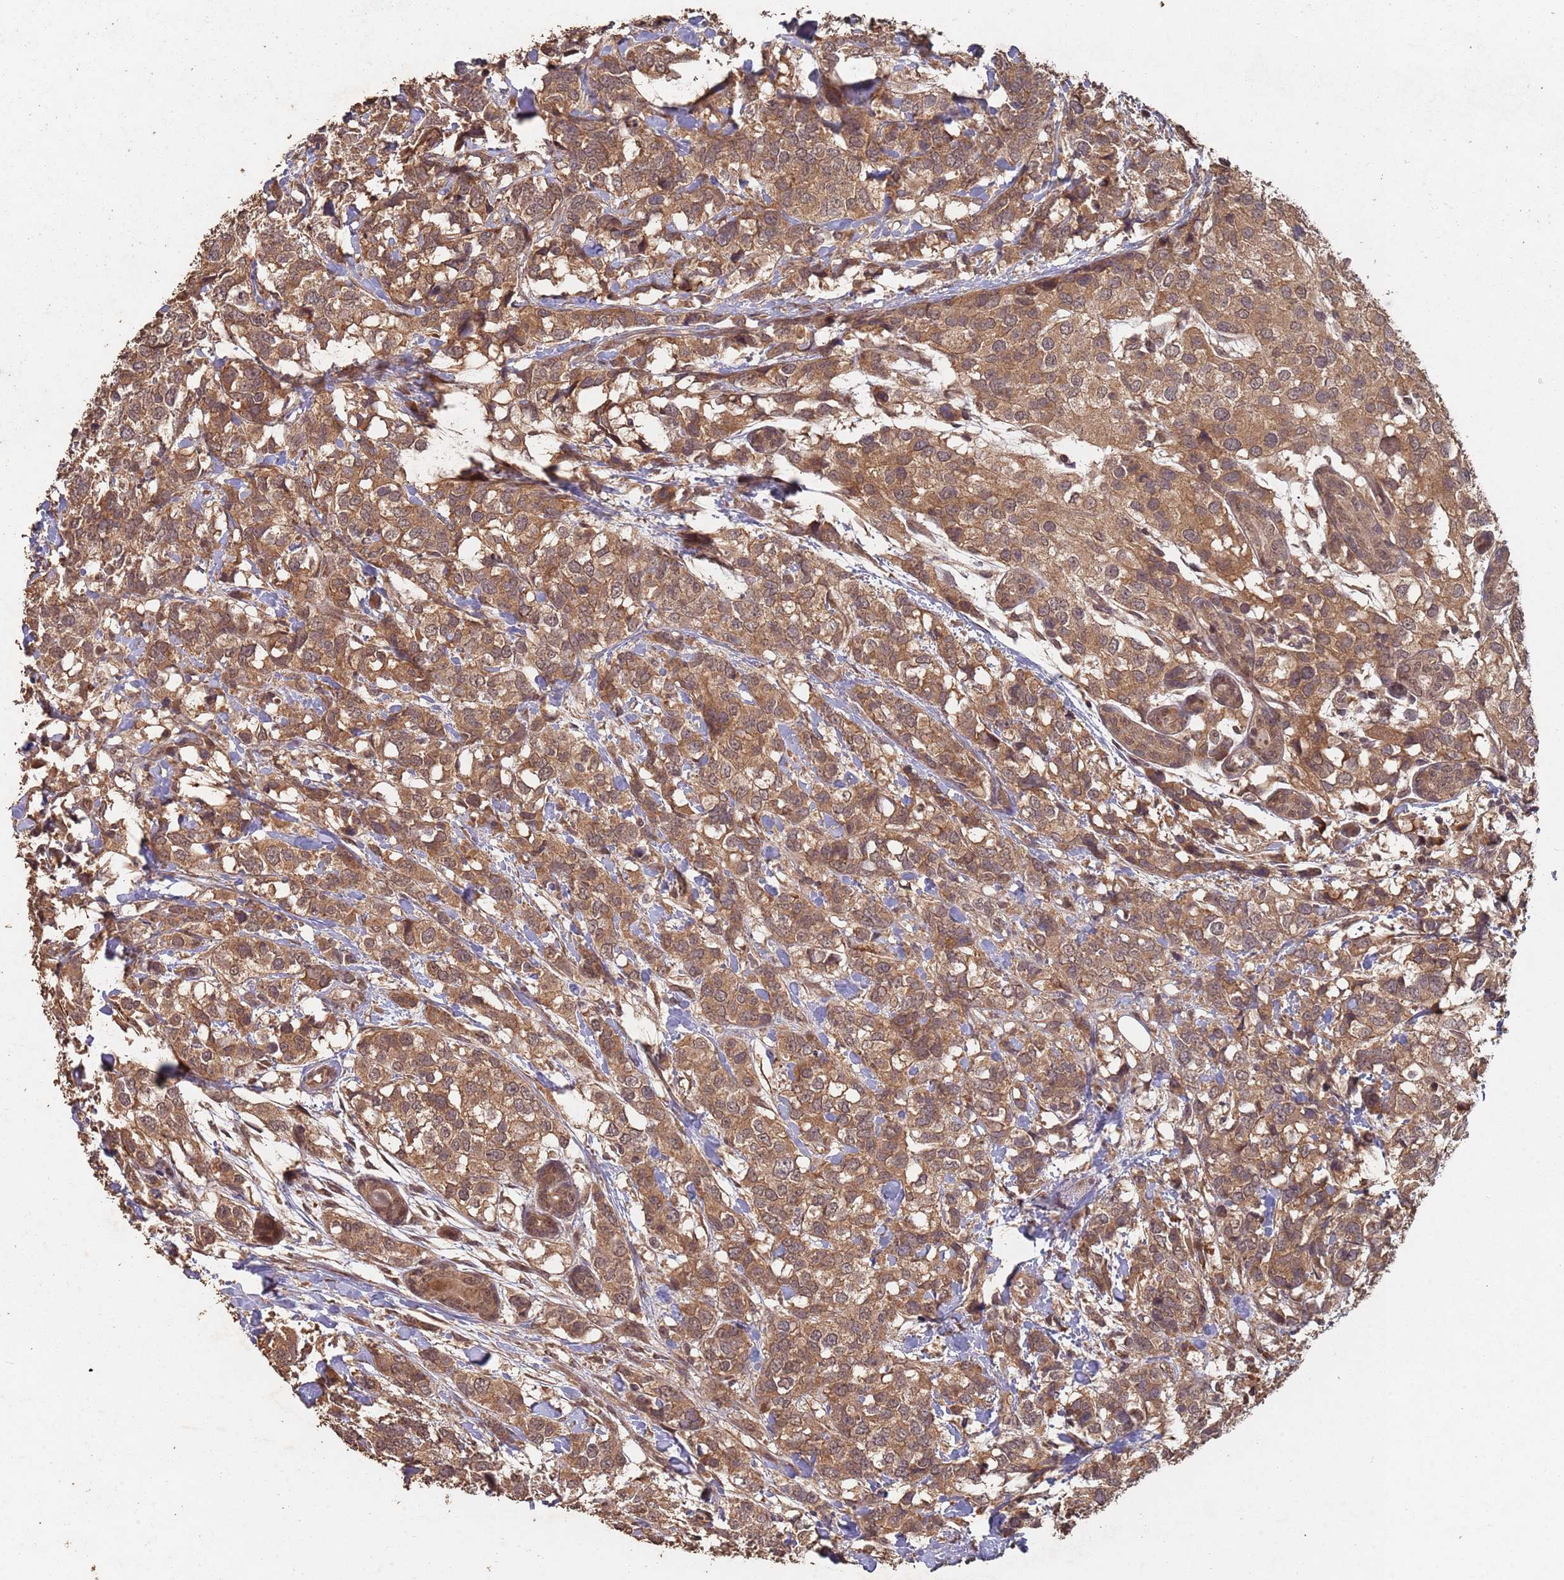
{"staining": {"intensity": "moderate", "quantity": ">75%", "location": "cytoplasmic/membranous,nuclear"}, "tissue": "breast cancer", "cell_type": "Tumor cells", "image_type": "cancer", "snomed": [{"axis": "morphology", "description": "Lobular carcinoma"}, {"axis": "topography", "description": "Breast"}], "caption": "The image reveals a brown stain indicating the presence of a protein in the cytoplasmic/membranous and nuclear of tumor cells in breast cancer (lobular carcinoma). (IHC, brightfield microscopy, high magnification).", "gene": "FRAT1", "patient": {"sex": "female", "age": 59}}